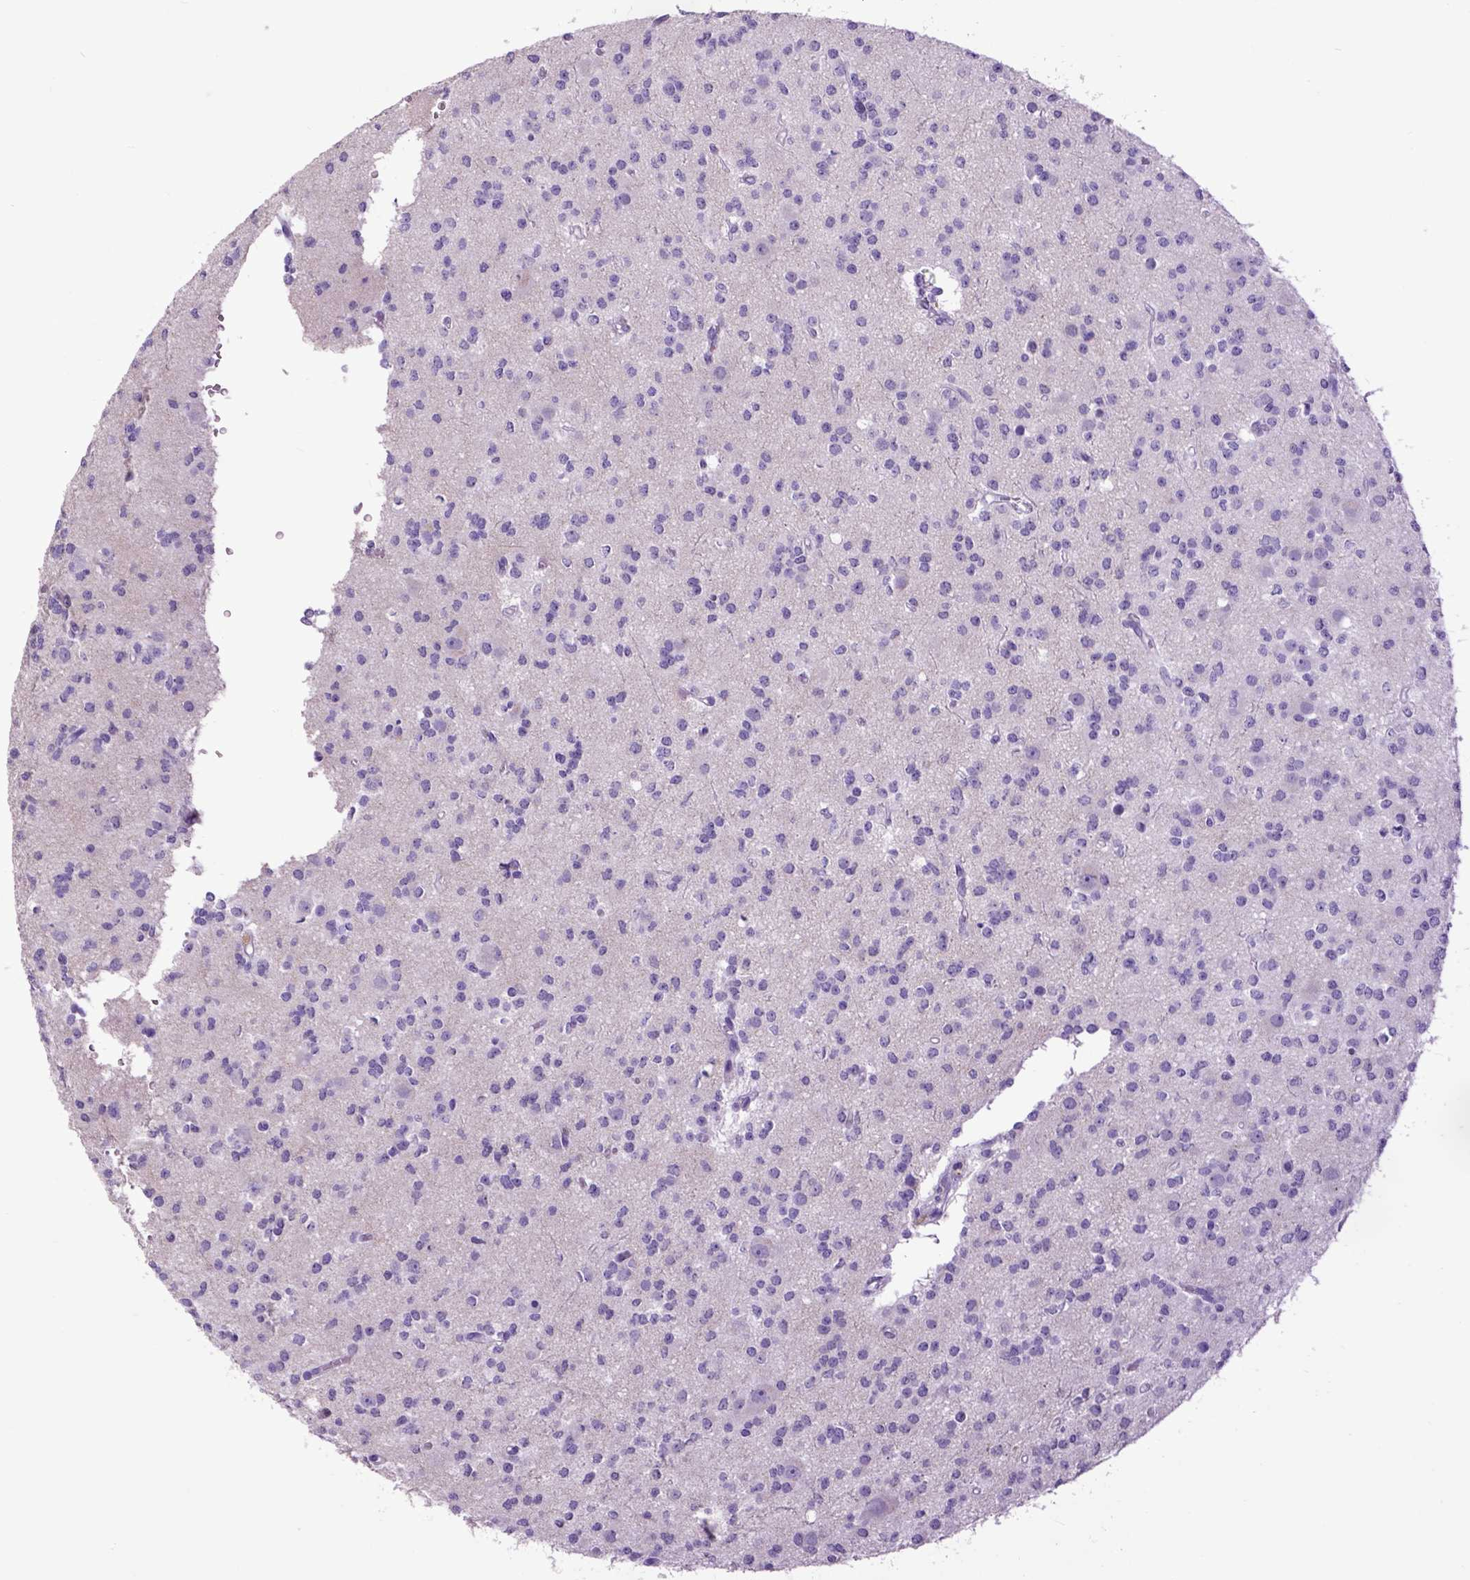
{"staining": {"intensity": "negative", "quantity": "none", "location": "none"}, "tissue": "glioma", "cell_type": "Tumor cells", "image_type": "cancer", "snomed": [{"axis": "morphology", "description": "Glioma, malignant, Low grade"}, {"axis": "topography", "description": "Brain"}], "caption": "DAB immunohistochemical staining of malignant low-grade glioma reveals no significant staining in tumor cells.", "gene": "RAB25", "patient": {"sex": "male", "age": 27}}